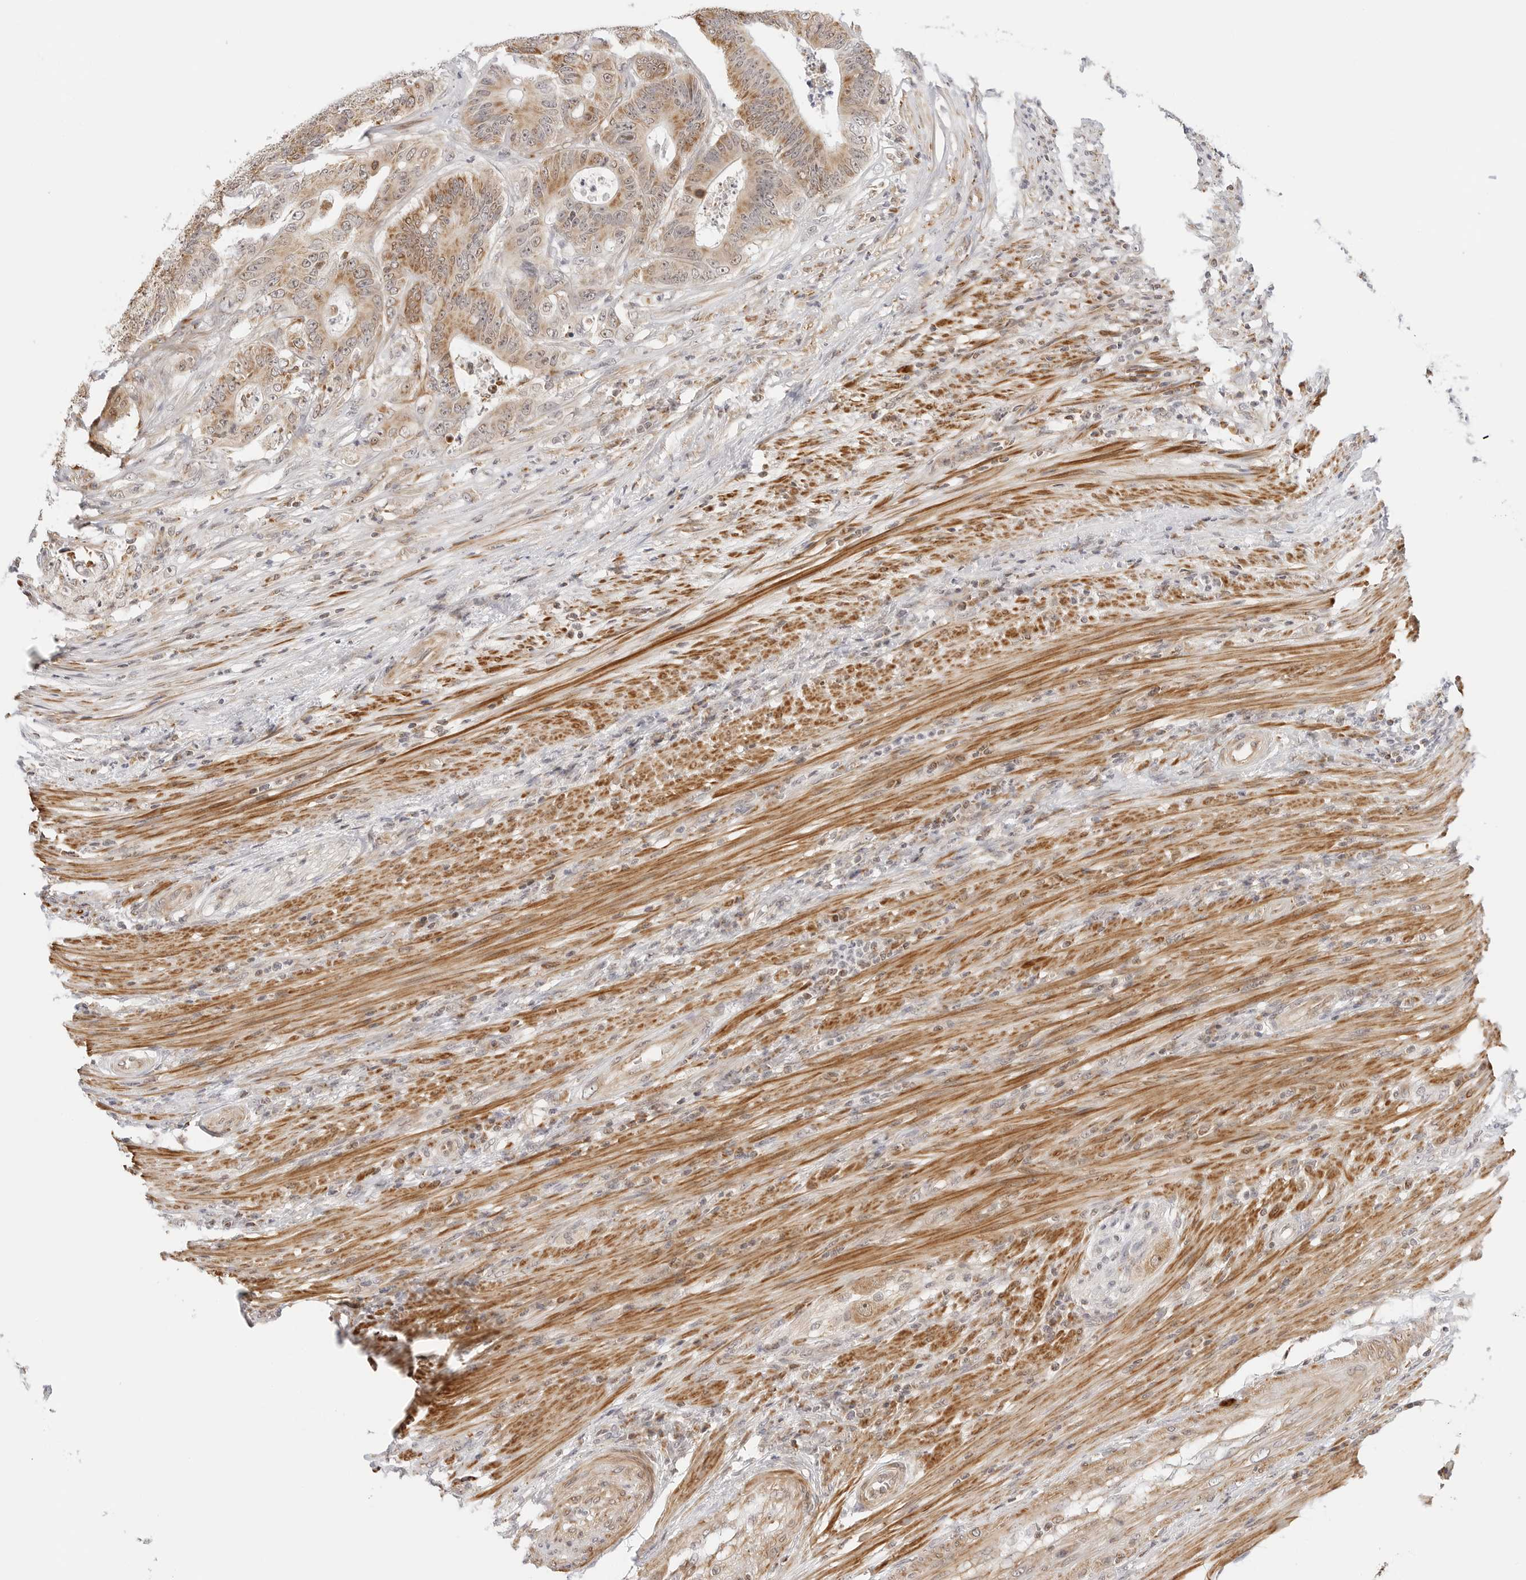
{"staining": {"intensity": "moderate", "quantity": ">75%", "location": "cytoplasmic/membranous,nuclear"}, "tissue": "colorectal cancer", "cell_type": "Tumor cells", "image_type": "cancer", "snomed": [{"axis": "morphology", "description": "Adenocarcinoma, NOS"}, {"axis": "topography", "description": "Colon"}], "caption": "Adenocarcinoma (colorectal) stained with DAB IHC displays medium levels of moderate cytoplasmic/membranous and nuclear positivity in approximately >75% of tumor cells.", "gene": "GORAB", "patient": {"sex": "male", "age": 83}}